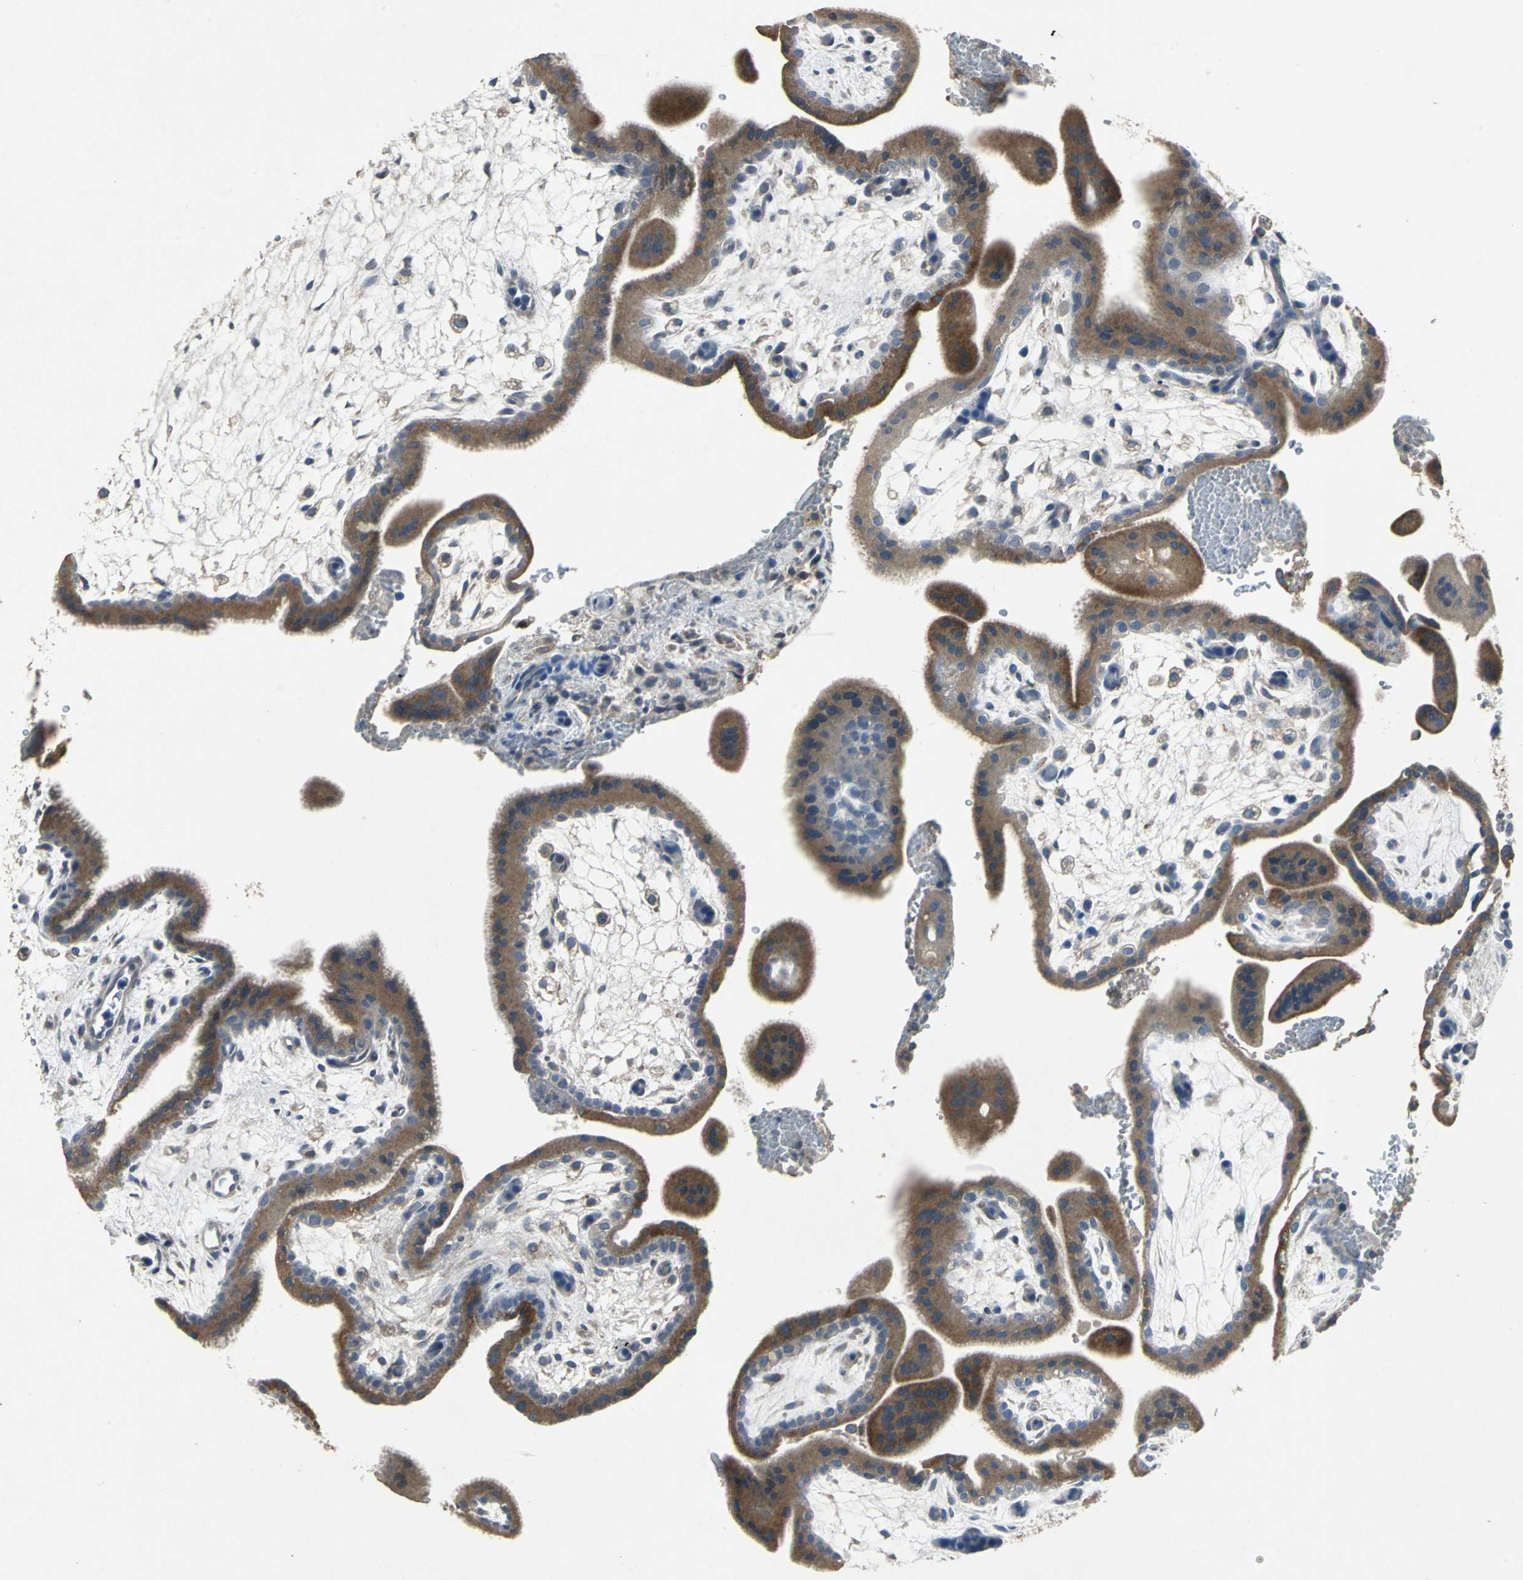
{"staining": {"intensity": "weak", "quantity": "25%-75%", "location": "cytoplasmic/membranous"}, "tissue": "placenta", "cell_type": "Decidual cells", "image_type": "normal", "snomed": [{"axis": "morphology", "description": "Normal tissue, NOS"}, {"axis": "topography", "description": "Placenta"}], "caption": "Immunohistochemical staining of benign placenta exhibits low levels of weak cytoplasmic/membranous expression in about 25%-75% of decidual cells. Nuclei are stained in blue.", "gene": "SLC2A13", "patient": {"sex": "female", "age": 35}}